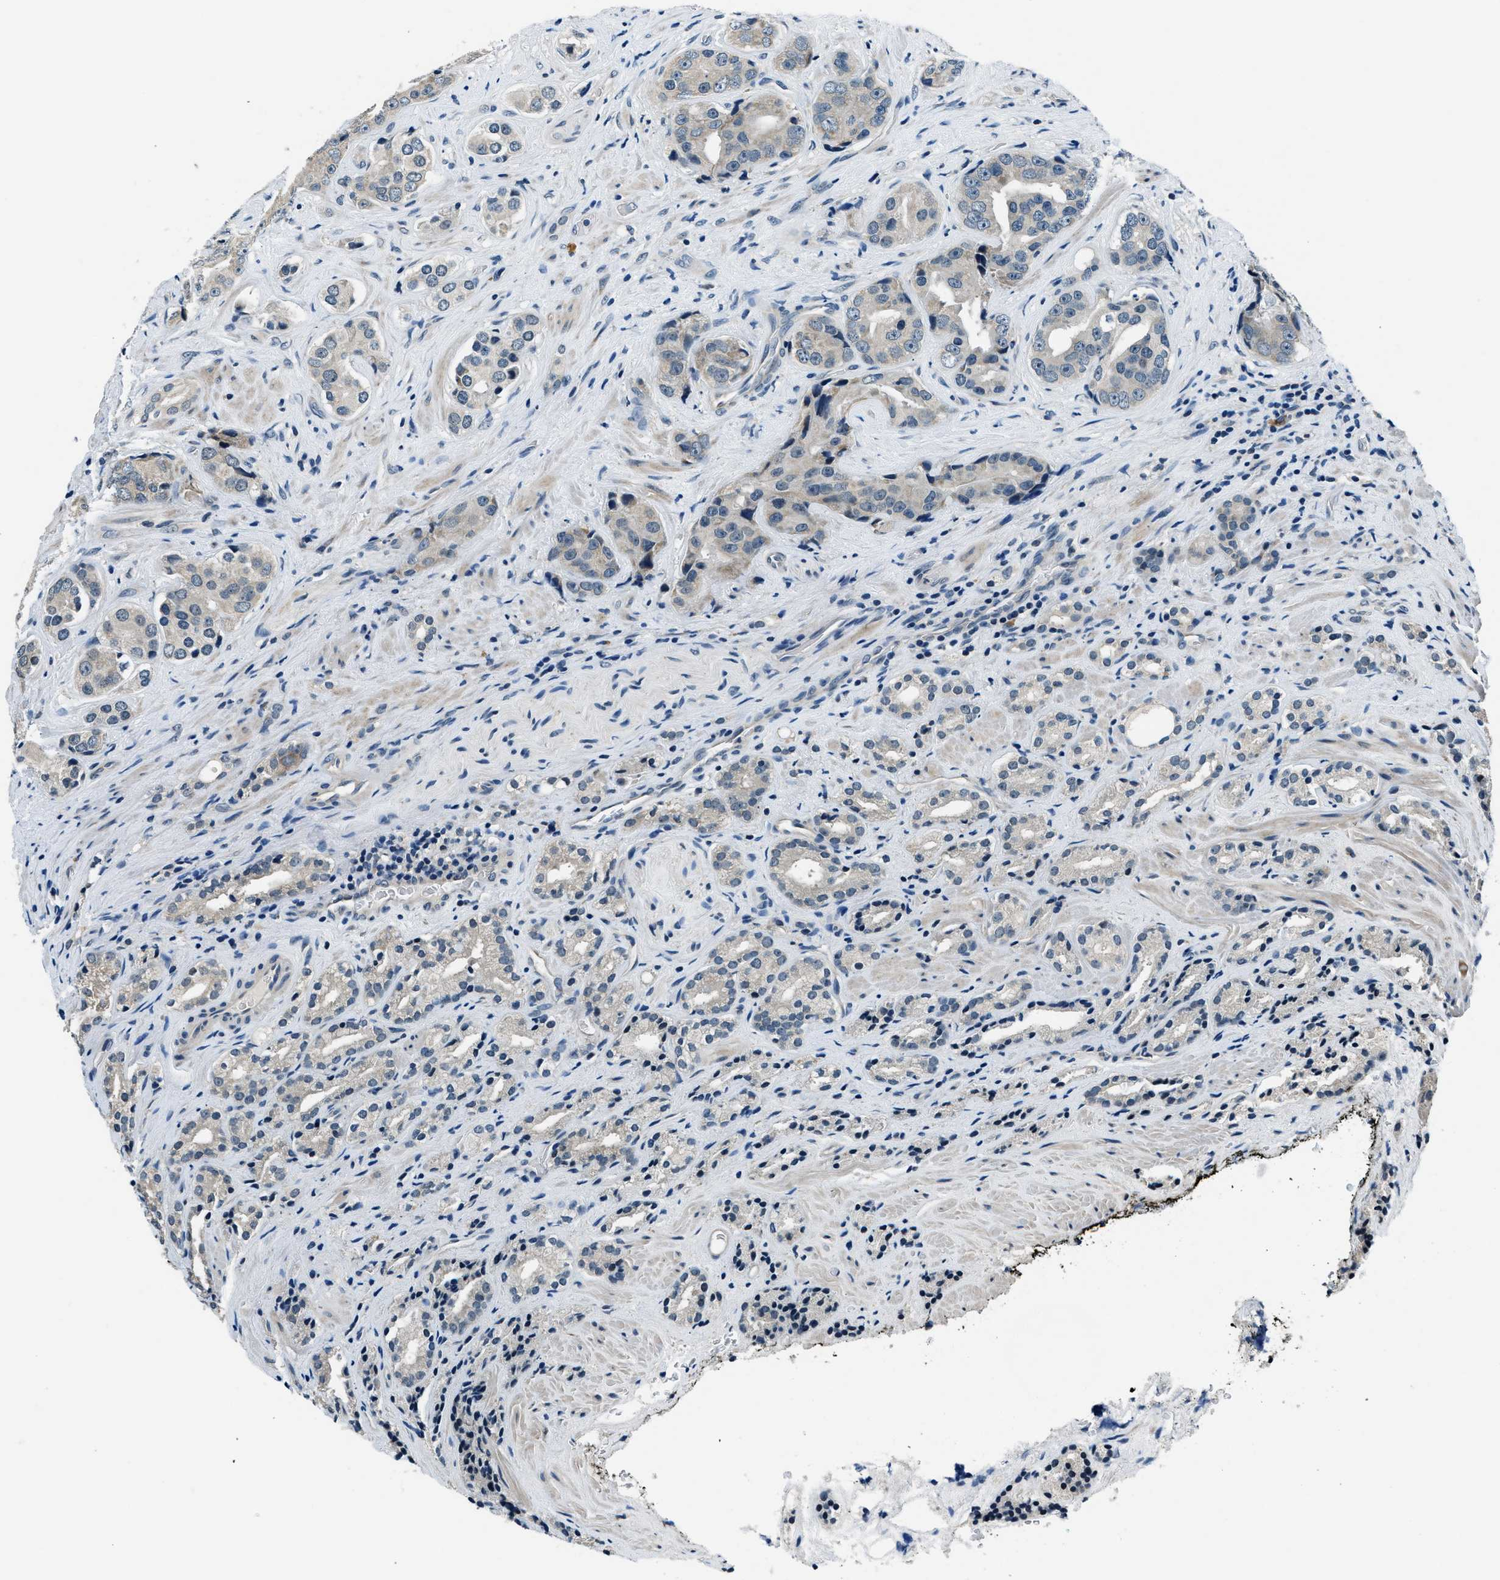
{"staining": {"intensity": "negative", "quantity": "none", "location": "none"}, "tissue": "prostate cancer", "cell_type": "Tumor cells", "image_type": "cancer", "snomed": [{"axis": "morphology", "description": "Adenocarcinoma, High grade"}, {"axis": "topography", "description": "Prostate"}], "caption": "Immunohistochemistry histopathology image of human prostate adenocarcinoma (high-grade) stained for a protein (brown), which demonstrates no positivity in tumor cells.", "gene": "NME8", "patient": {"sex": "male", "age": 71}}